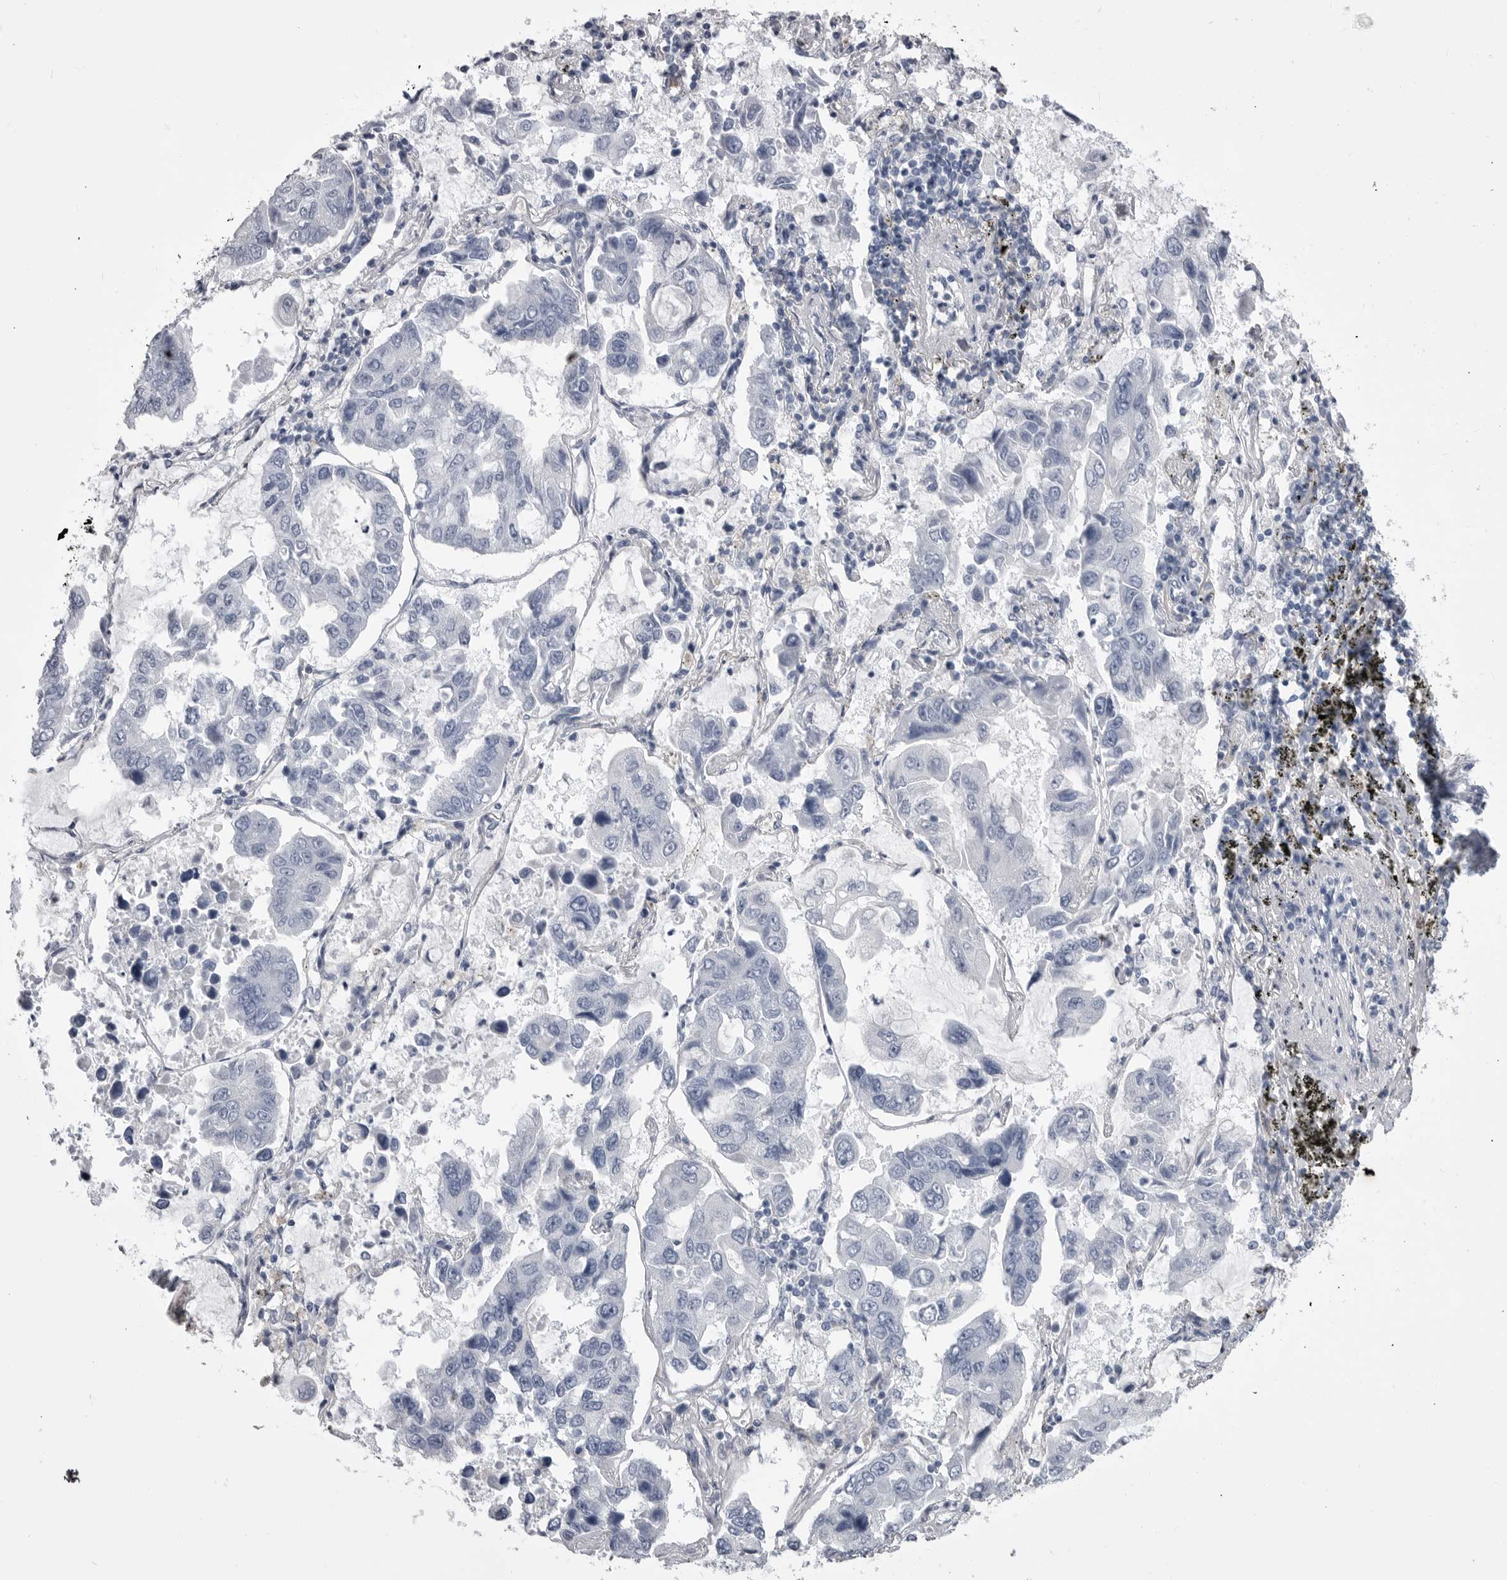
{"staining": {"intensity": "negative", "quantity": "none", "location": "none"}, "tissue": "lung cancer", "cell_type": "Tumor cells", "image_type": "cancer", "snomed": [{"axis": "morphology", "description": "Adenocarcinoma, NOS"}, {"axis": "topography", "description": "Lung"}], "caption": "Tumor cells show no significant positivity in adenocarcinoma (lung).", "gene": "ANK2", "patient": {"sex": "male", "age": 64}}